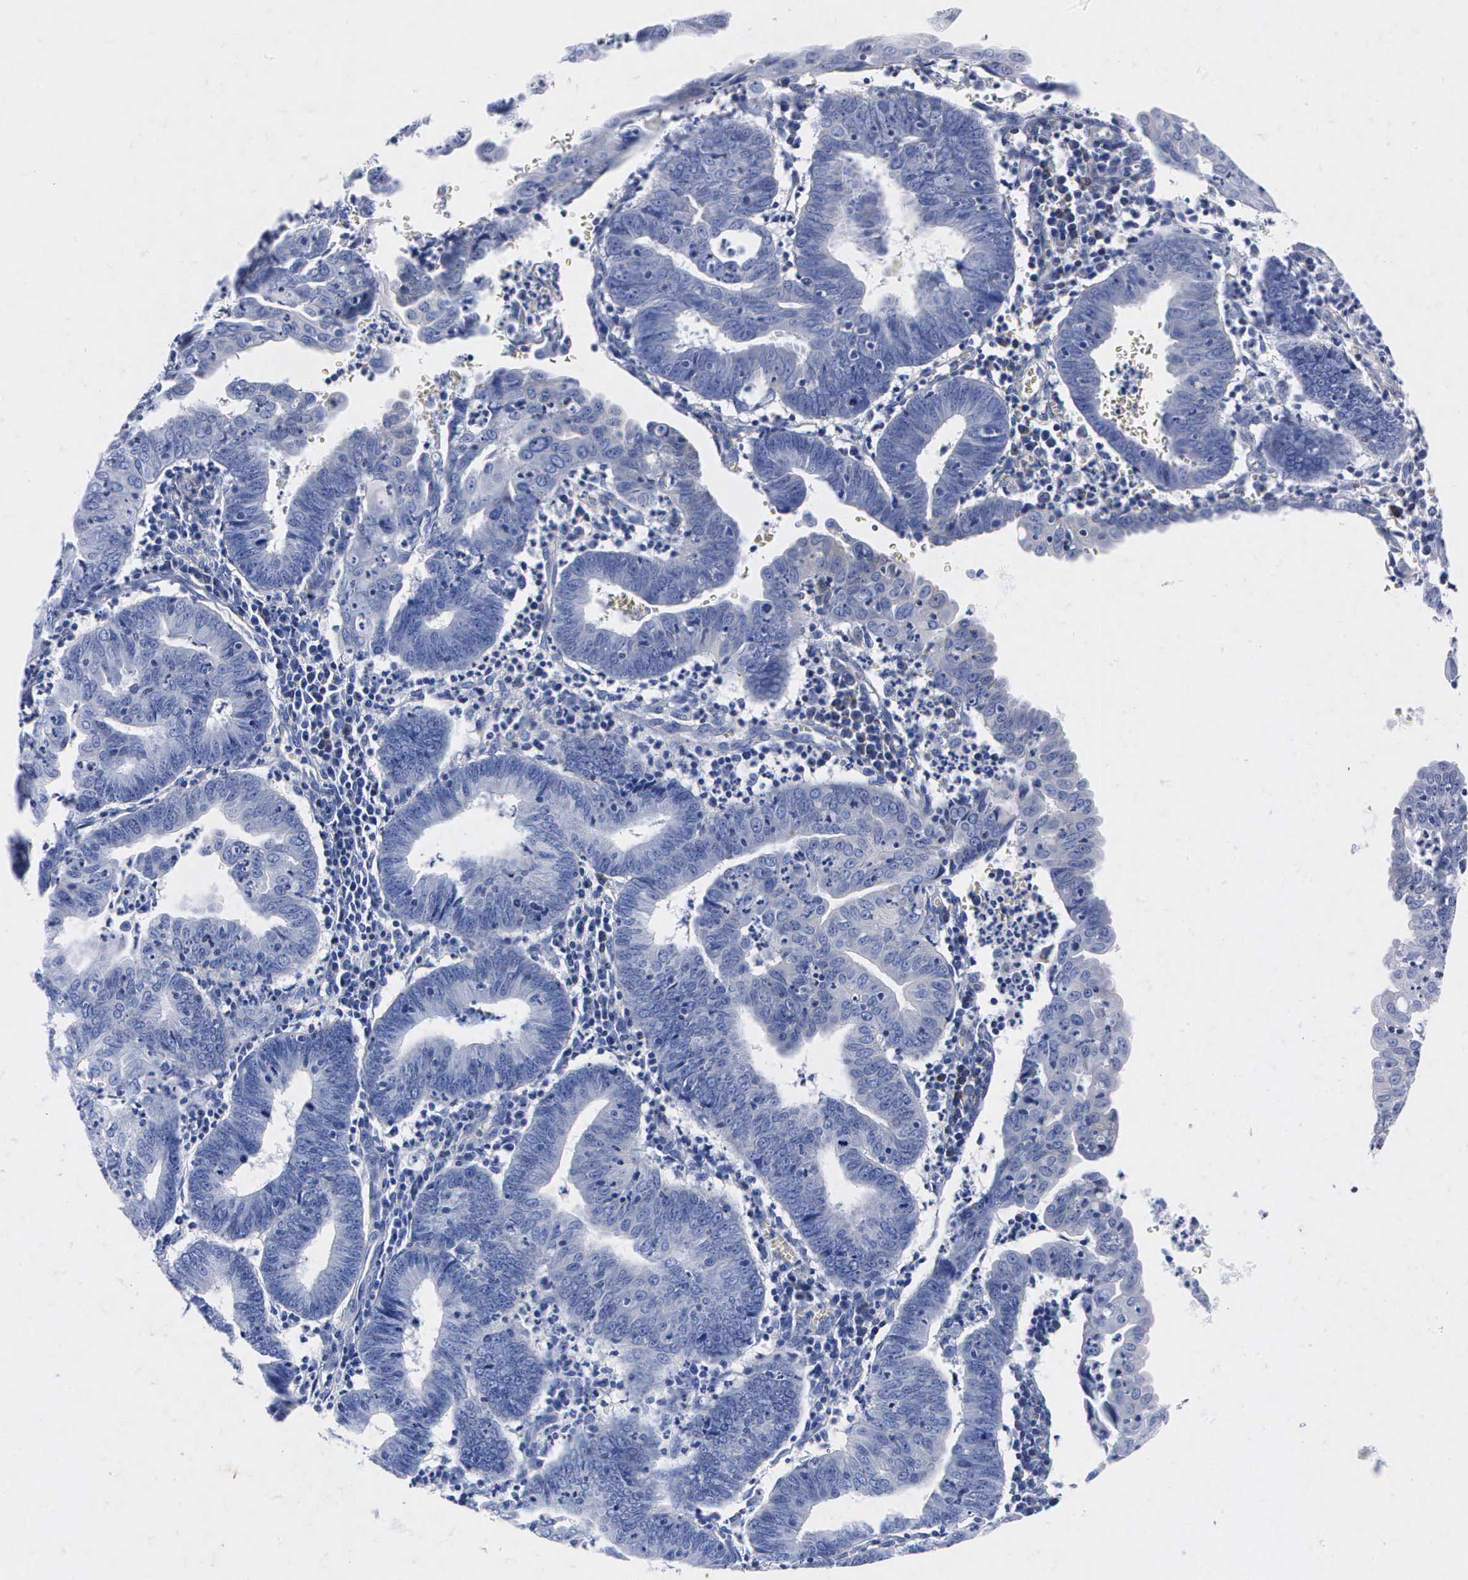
{"staining": {"intensity": "negative", "quantity": "none", "location": "none"}, "tissue": "endometrial cancer", "cell_type": "Tumor cells", "image_type": "cancer", "snomed": [{"axis": "morphology", "description": "Adenocarcinoma, NOS"}, {"axis": "topography", "description": "Endometrium"}], "caption": "Protein analysis of endometrial adenocarcinoma reveals no significant expression in tumor cells.", "gene": "ENO2", "patient": {"sex": "female", "age": 60}}